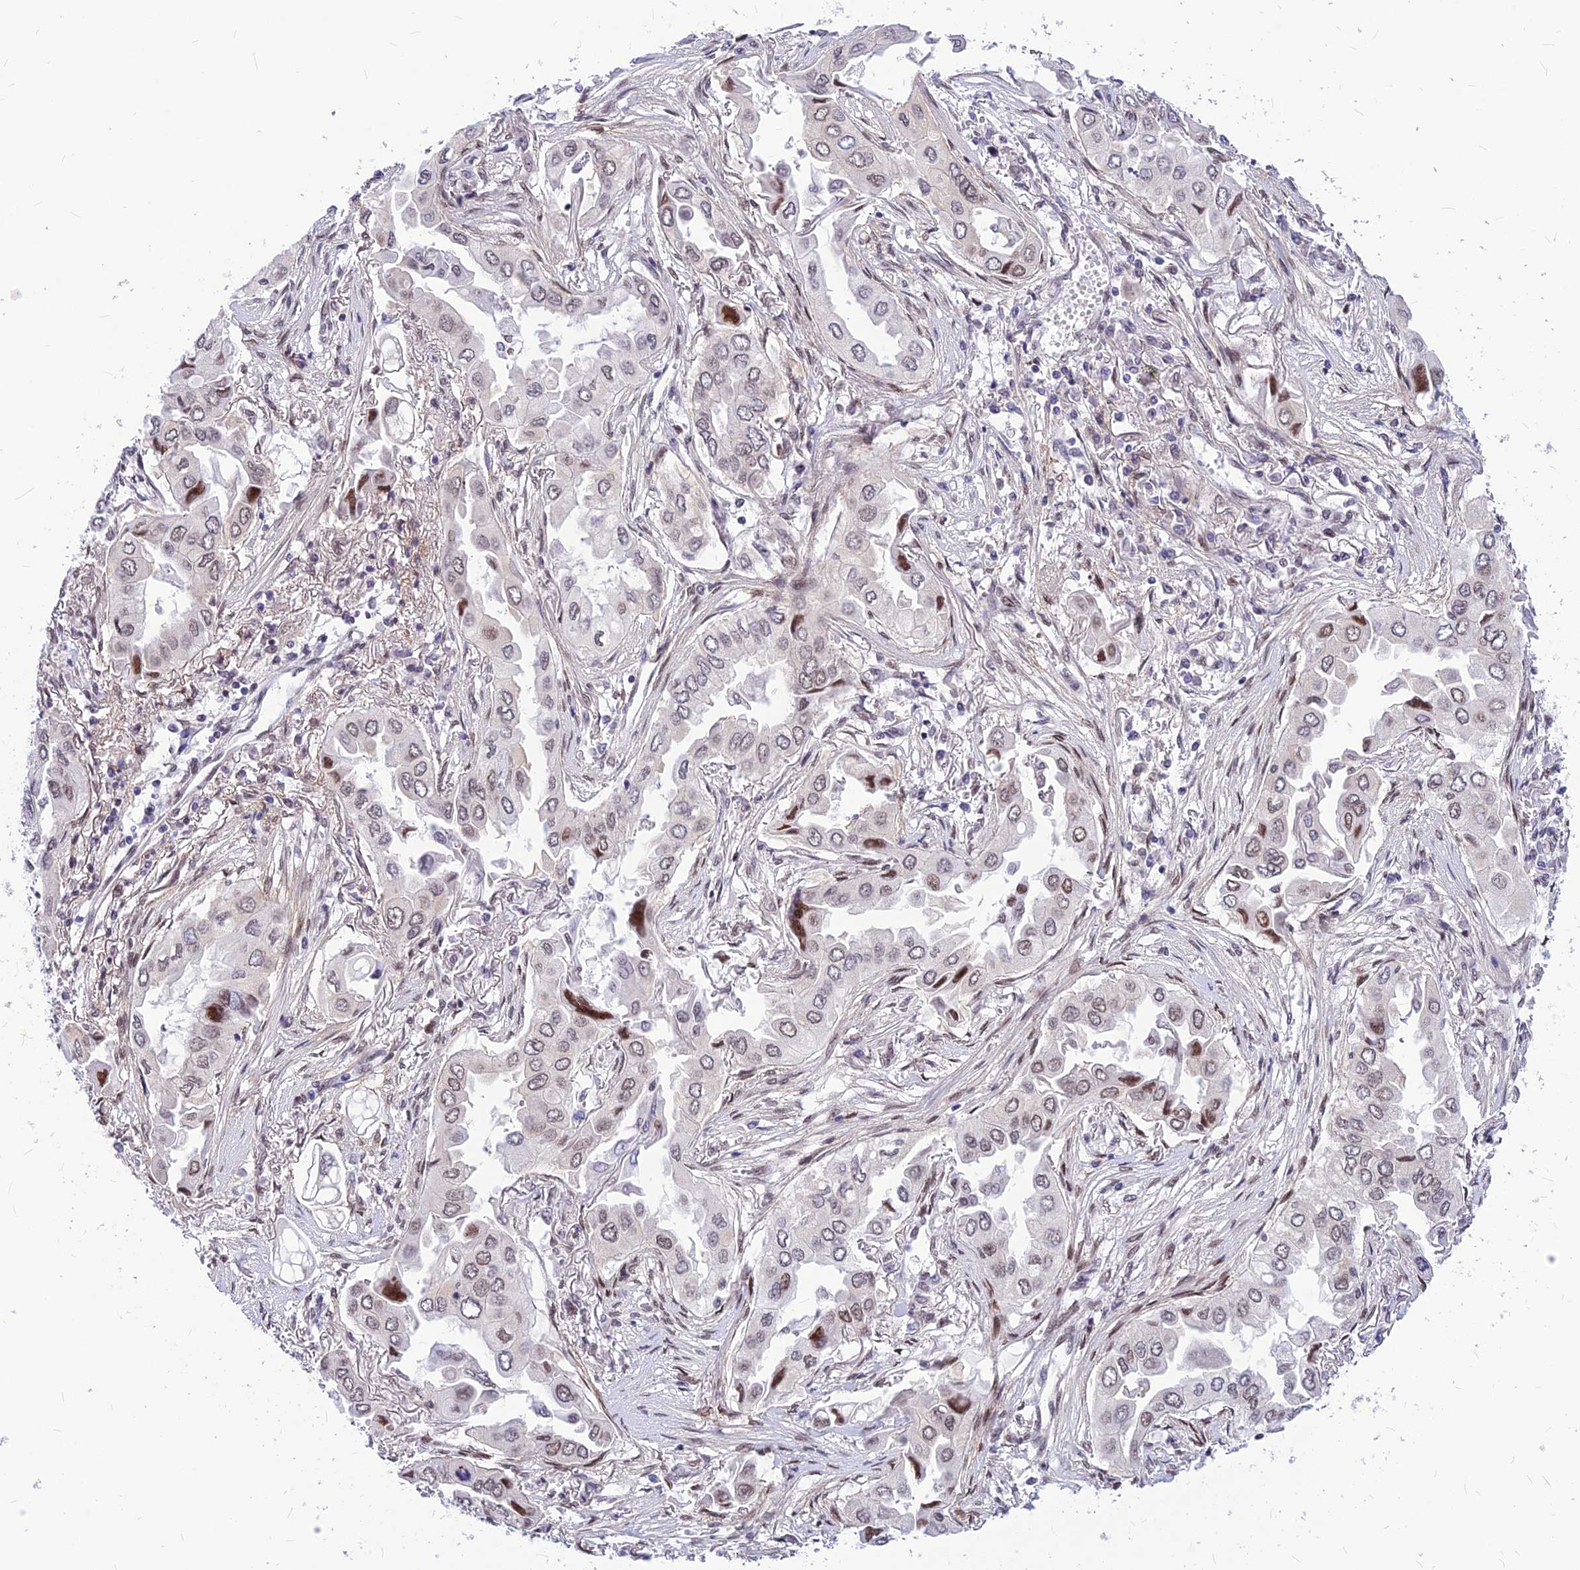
{"staining": {"intensity": "moderate", "quantity": "<25%", "location": "nuclear"}, "tissue": "lung cancer", "cell_type": "Tumor cells", "image_type": "cancer", "snomed": [{"axis": "morphology", "description": "Adenocarcinoma, NOS"}, {"axis": "topography", "description": "Lung"}], "caption": "This is a histology image of immunohistochemistry staining of lung adenocarcinoma, which shows moderate positivity in the nuclear of tumor cells.", "gene": "KCTD13", "patient": {"sex": "female", "age": 76}}